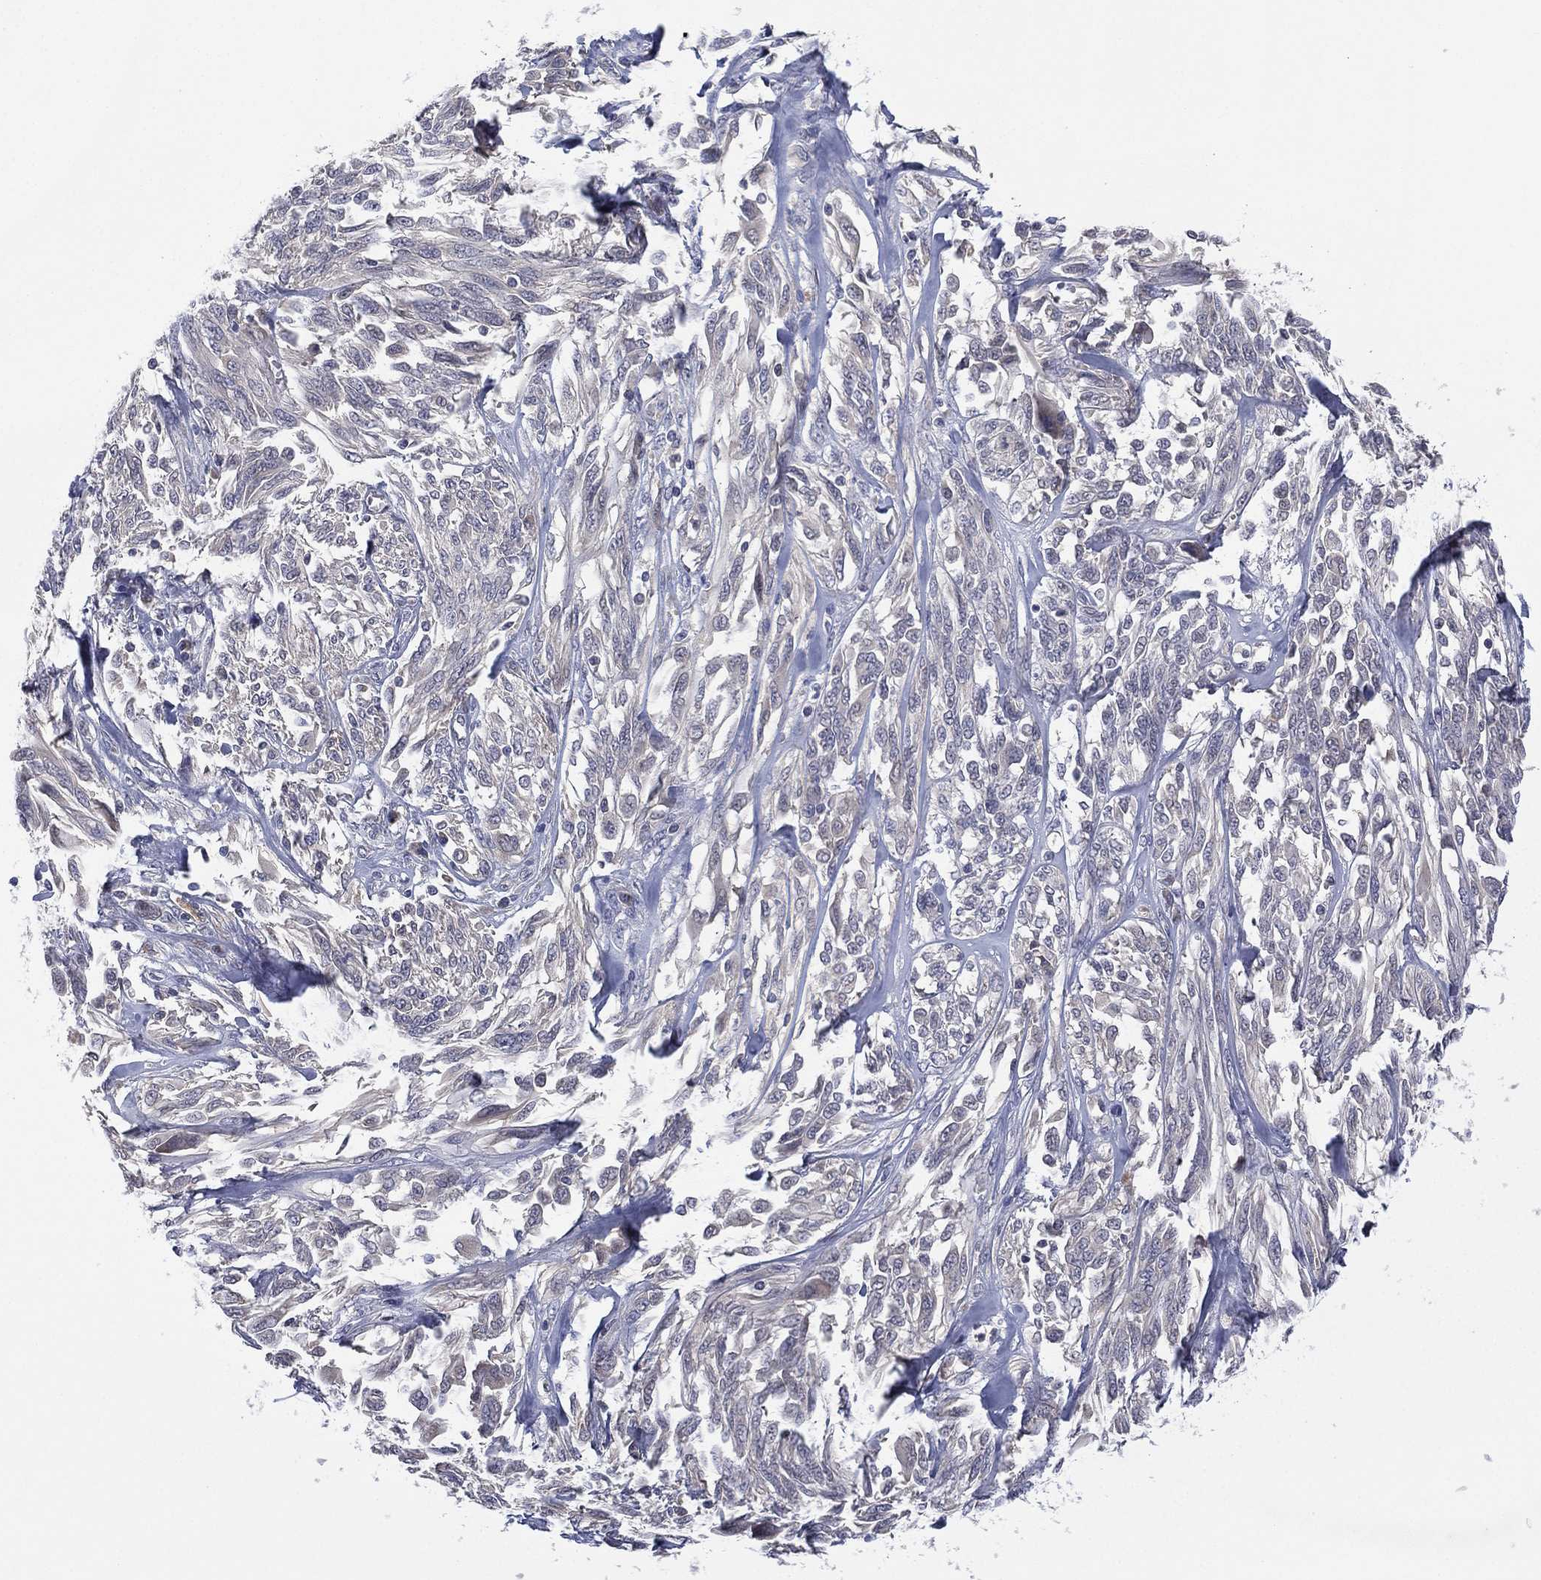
{"staining": {"intensity": "negative", "quantity": "none", "location": "none"}, "tissue": "melanoma", "cell_type": "Tumor cells", "image_type": "cancer", "snomed": [{"axis": "morphology", "description": "Malignant melanoma, NOS"}, {"axis": "topography", "description": "Skin"}], "caption": "IHC photomicrograph of human melanoma stained for a protein (brown), which exhibits no positivity in tumor cells.", "gene": "MPP7", "patient": {"sex": "female", "age": 91}}